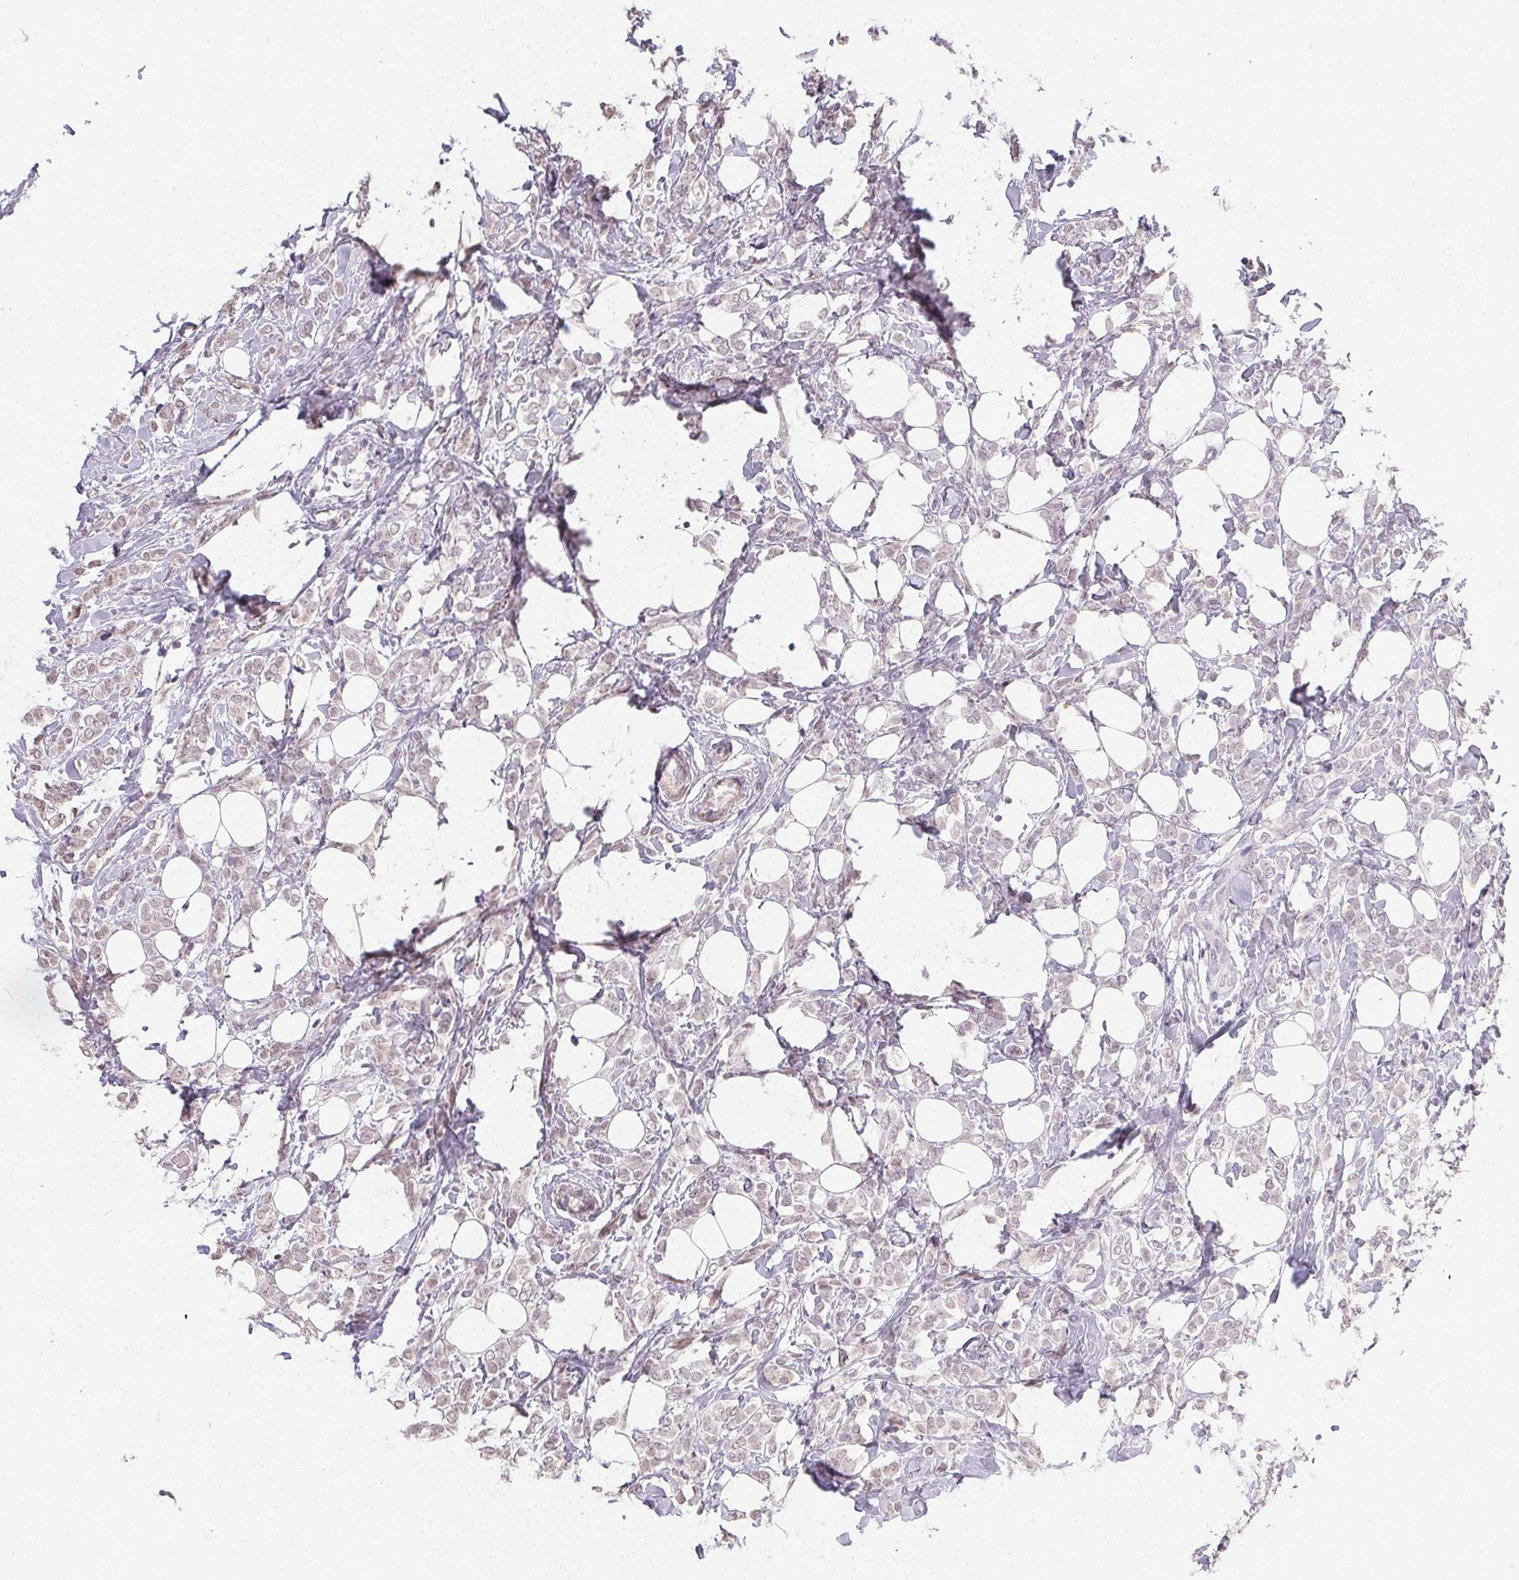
{"staining": {"intensity": "negative", "quantity": "none", "location": "none"}, "tissue": "breast cancer", "cell_type": "Tumor cells", "image_type": "cancer", "snomed": [{"axis": "morphology", "description": "Lobular carcinoma"}, {"axis": "topography", "description": "Breast"}], "caption": "Breast lobular carcinoma was stained to show a protein in brown. There is no significant staining in tumor cells.", "gene": "TMEM174", "patient": {"sex": "female", "age": 49}}